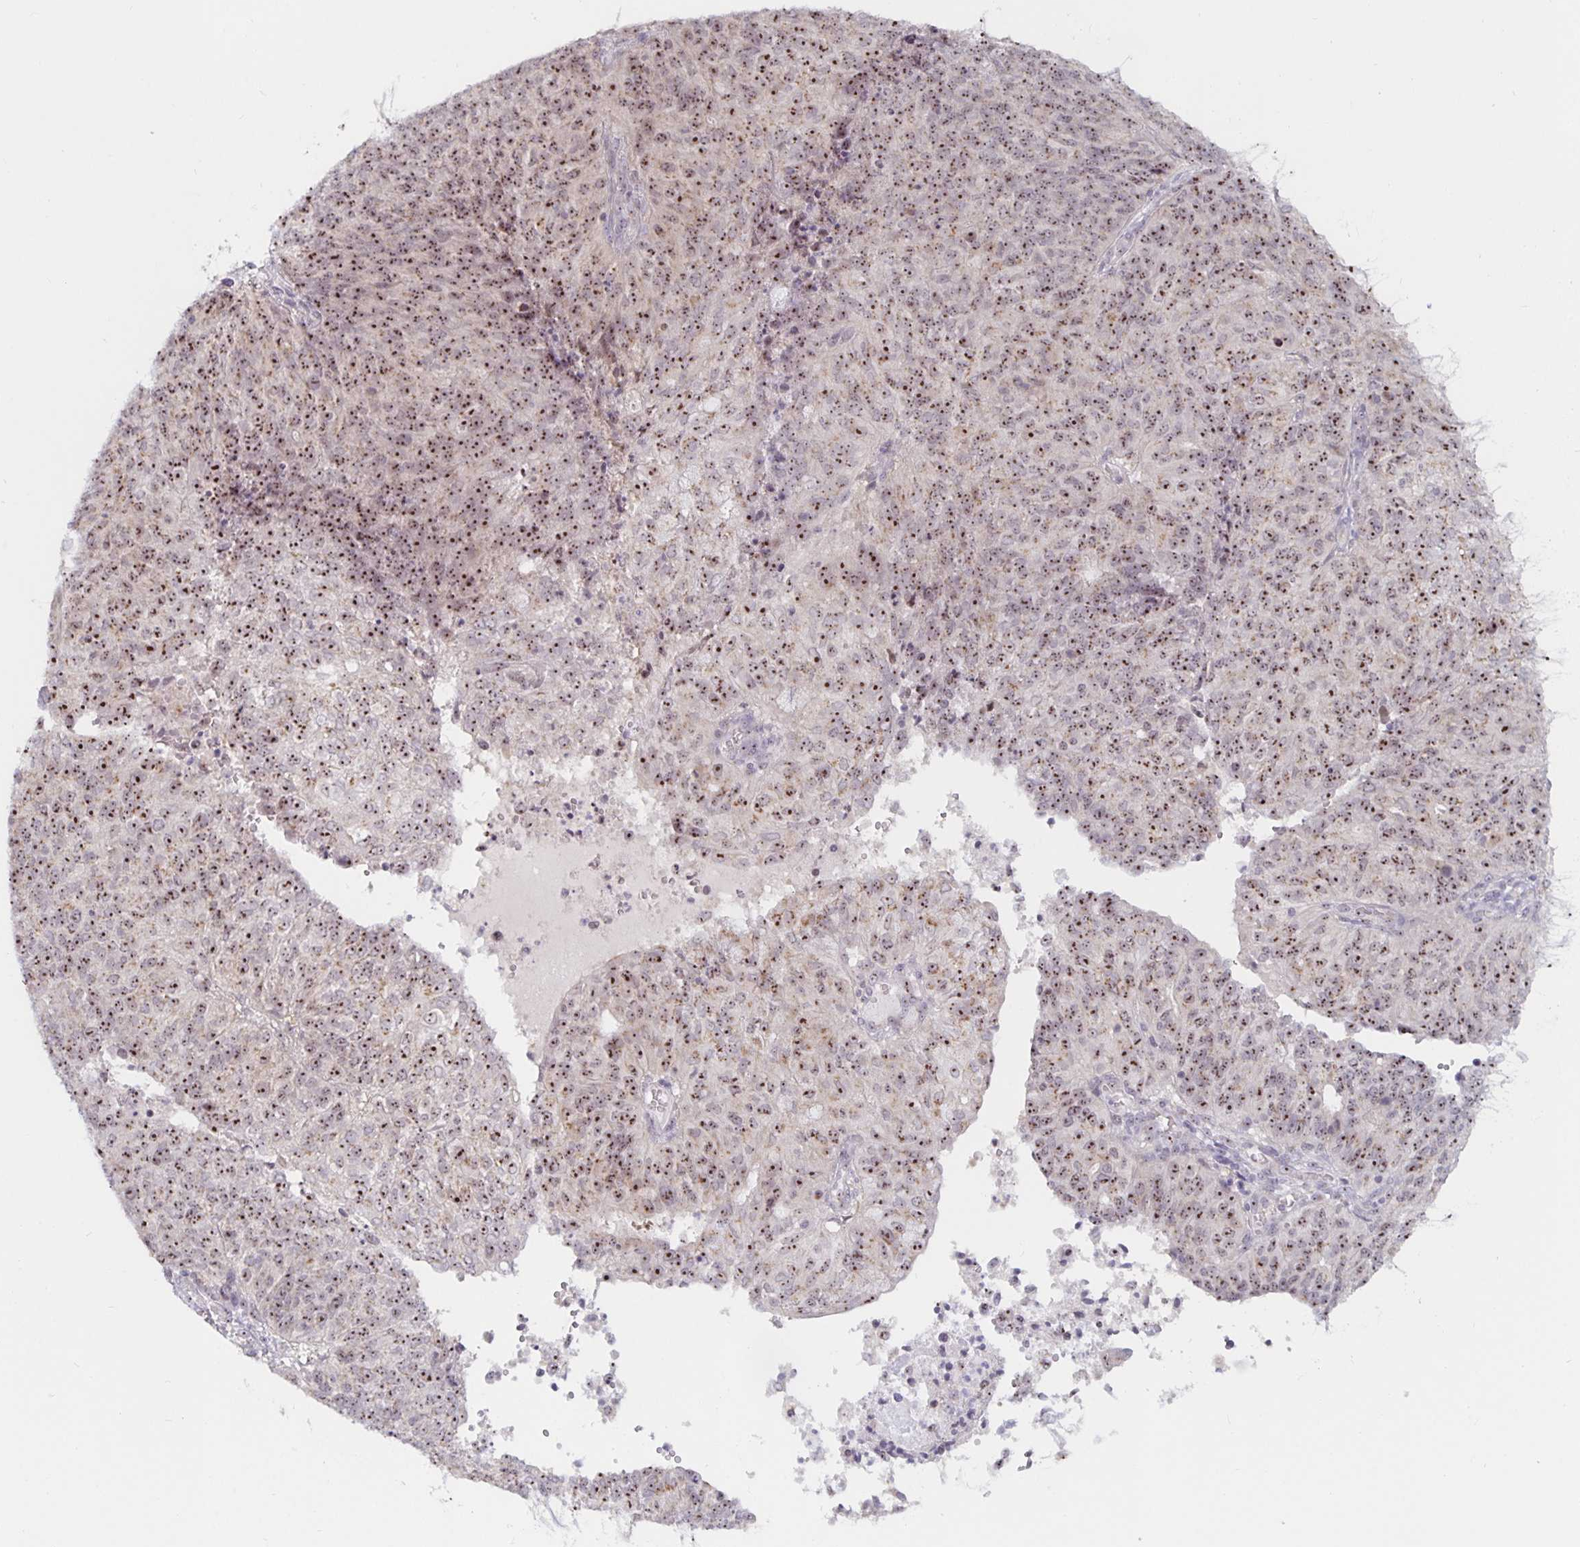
{"staining": {"intensity": "moderate", "quantity": ">75%", "location": "nuclear"}, "tissue": "endometrial cancer", "cell_type": "Tumor cells", "image_type": "cancer", "snomed": [{"axis": "morphology", "description": "Adenocarcinoma, NOS"}, {"axis": "topography", "description": "Endometrium"}], "caption": "Protein staining of endometrial cancer (adenocarcinoma) tissue reveals moderate nuclear staining in approximately >75% of tumor cells.", "gene": "NUP85", "patient": {"sex": "female", "age": 82}}